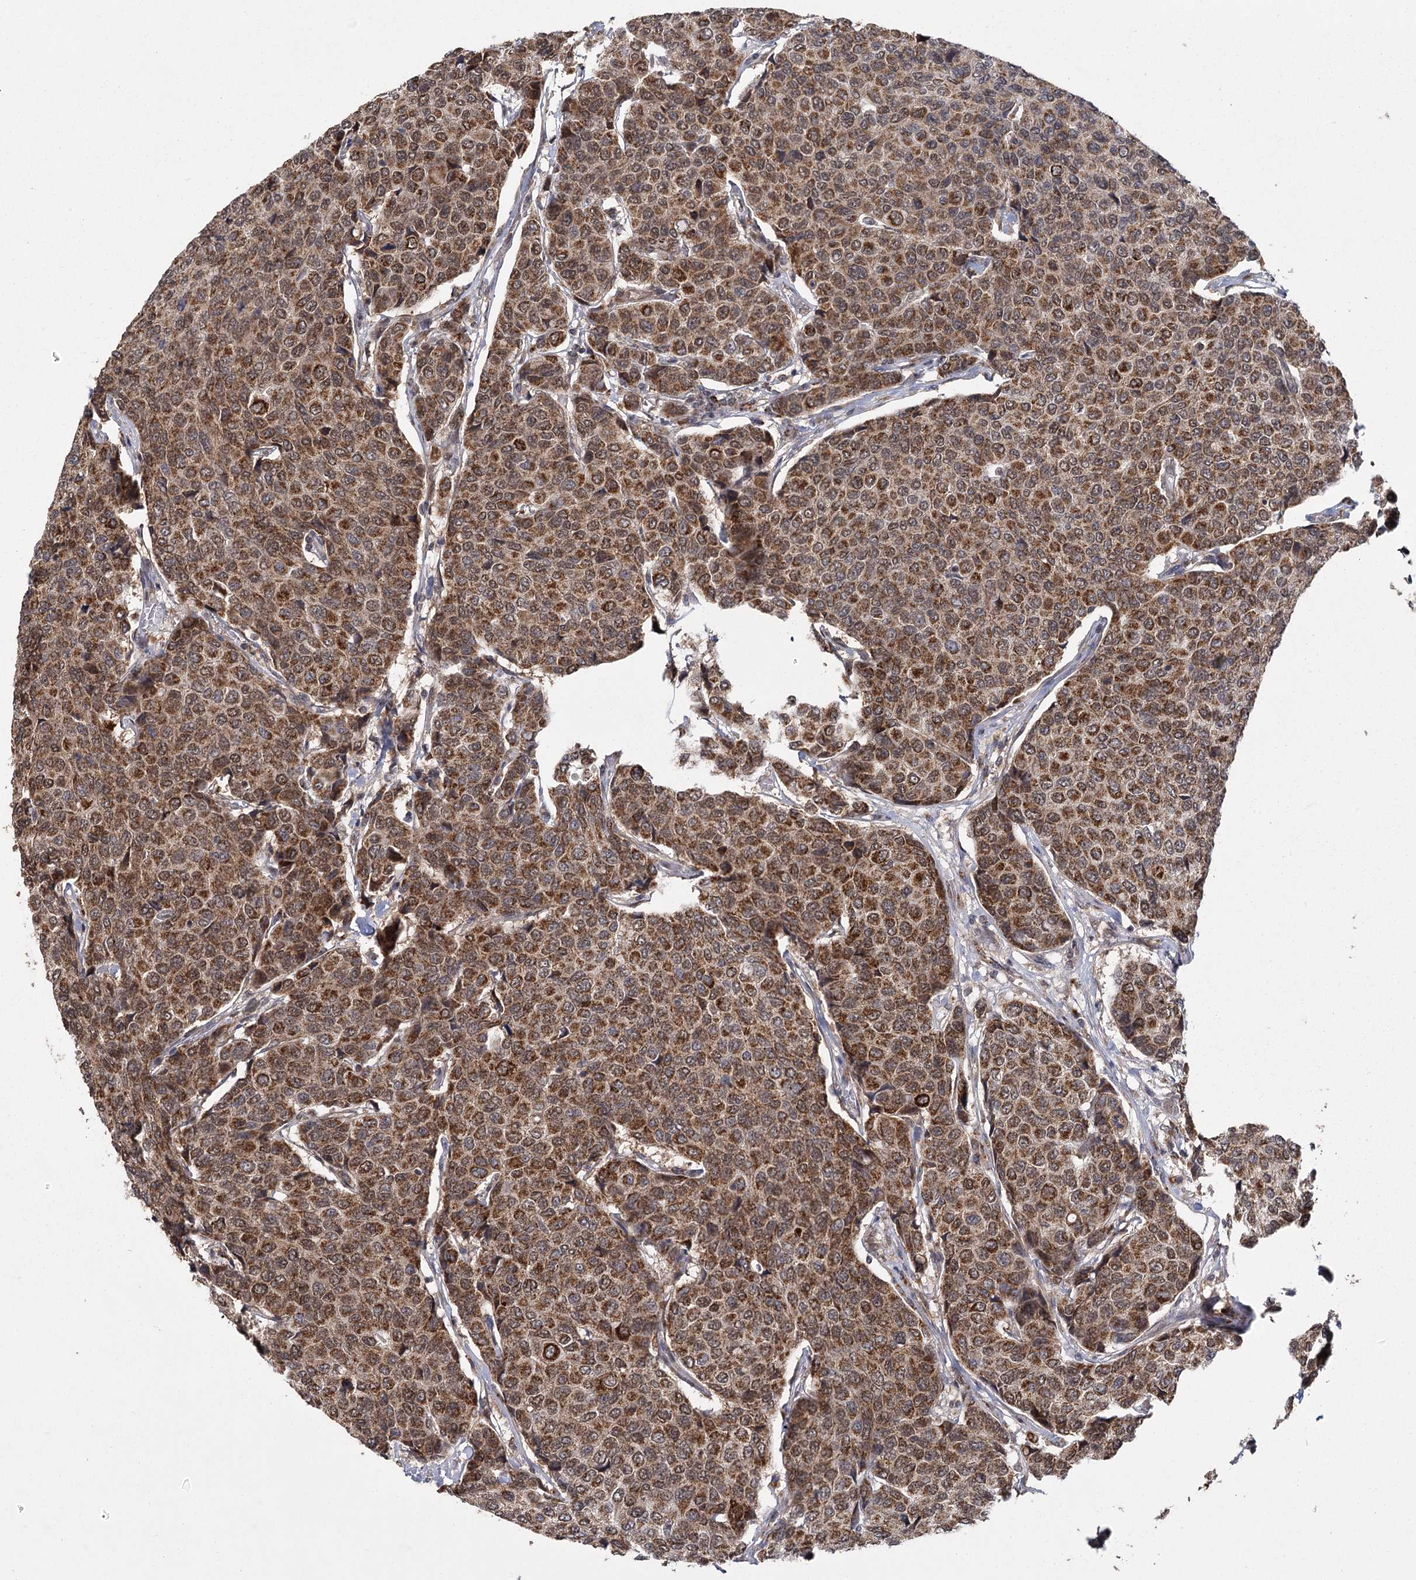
{"staining": {"intensity": "strong", "quantity": ">75%", "location": "cytoplasmic/membranous"}, "tissue": "breast cancer", "cell_type": "Tumor cells", "image_type": "cancer", "snomed": [{"axis": "morphology", "description": "Duct carcinoma"}, {"axis": "topography", "description": "Breast"}], "caption": "Strong cytoplasmic/membranous positivity for a protein is seen in approximately >75% of tumor cells of infiltrating ductal carcinoma (breast) using immunohistochemistry (IHC).", "gene": "ZCCHC24", "patient": {"sex": "female", "age": 55}}